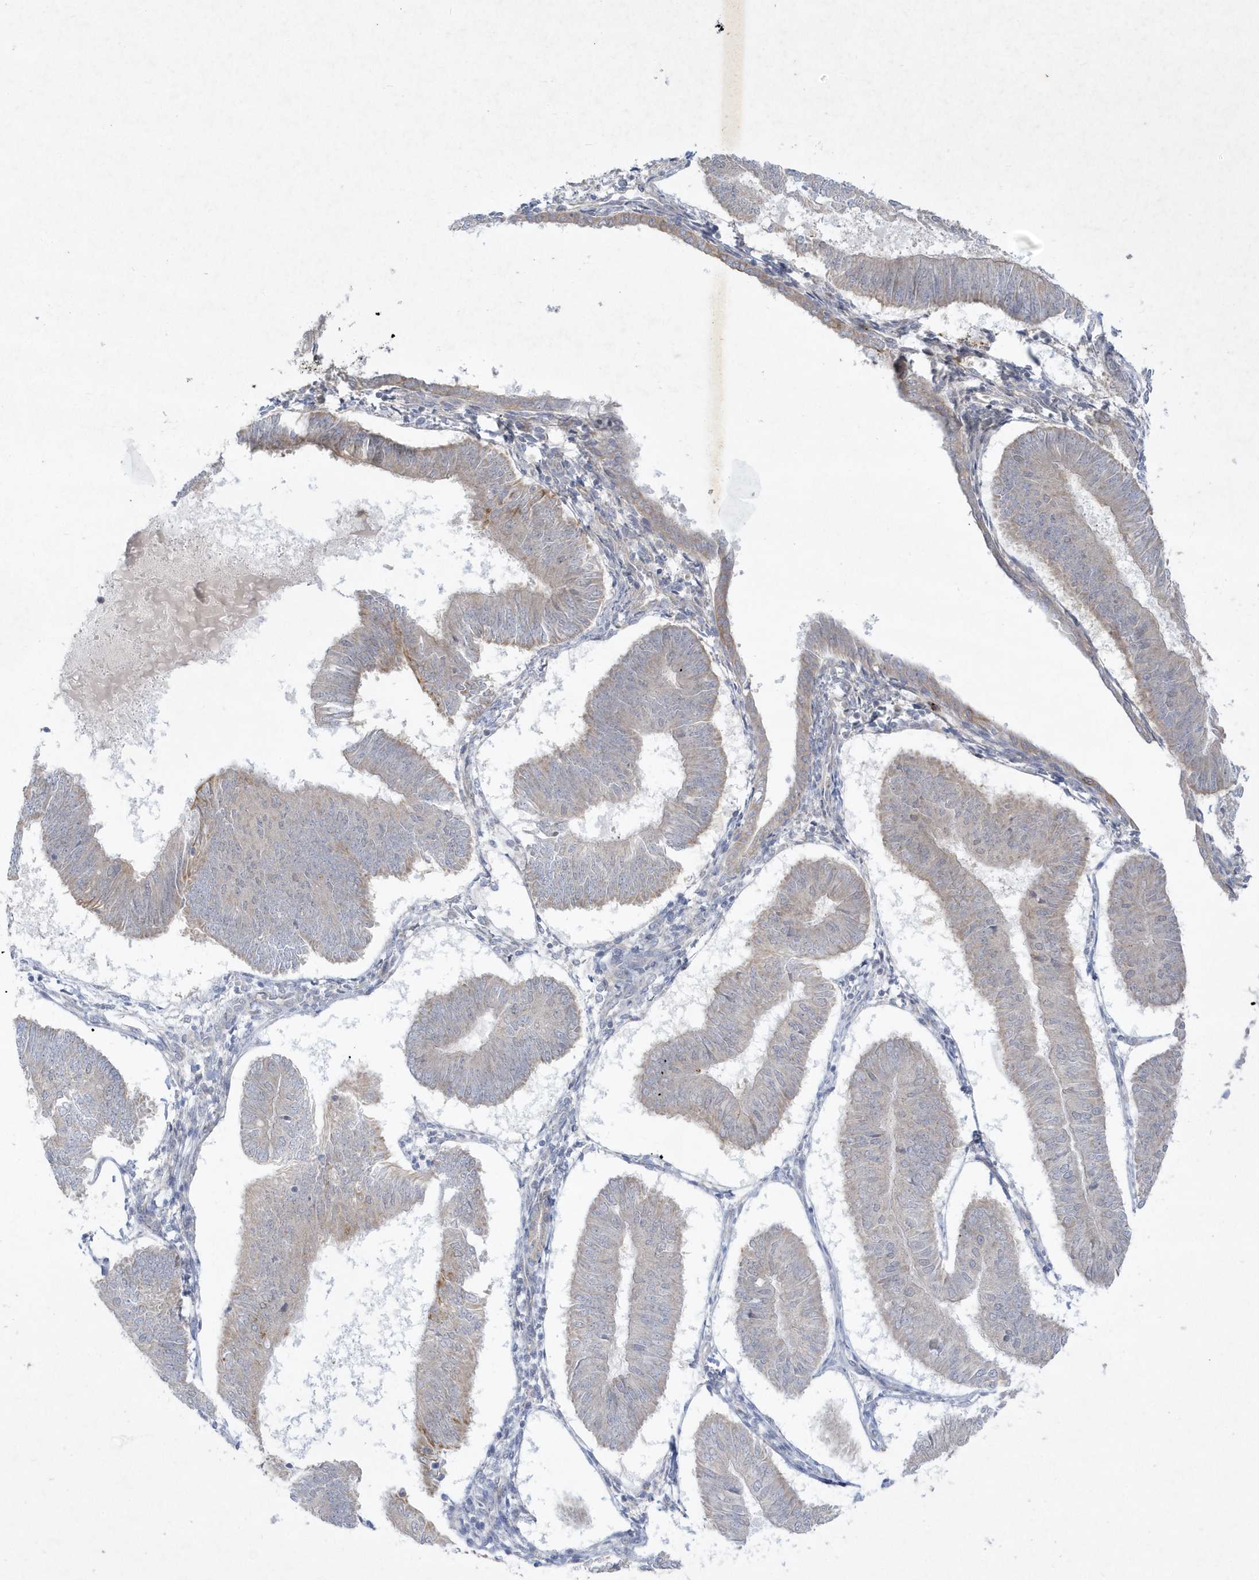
{"staining": {"intensity": "negative", "quantity": "none", "location": "none"}, "tissue": "endometrial cancer", "cell_type": "Tumor cells", "image_type": "cancer", "snomed": [{"axis": "morphology", "description": "Adenocarcinoma, NOS"}, {"axis": "topography", "description": "Endometrium"}], "caption": "Tumor cells show no significant protein expression in adenocarcinoma (endometrial).", "gene": "LARS1", "patient": {"sex": "female", "age": 58}}